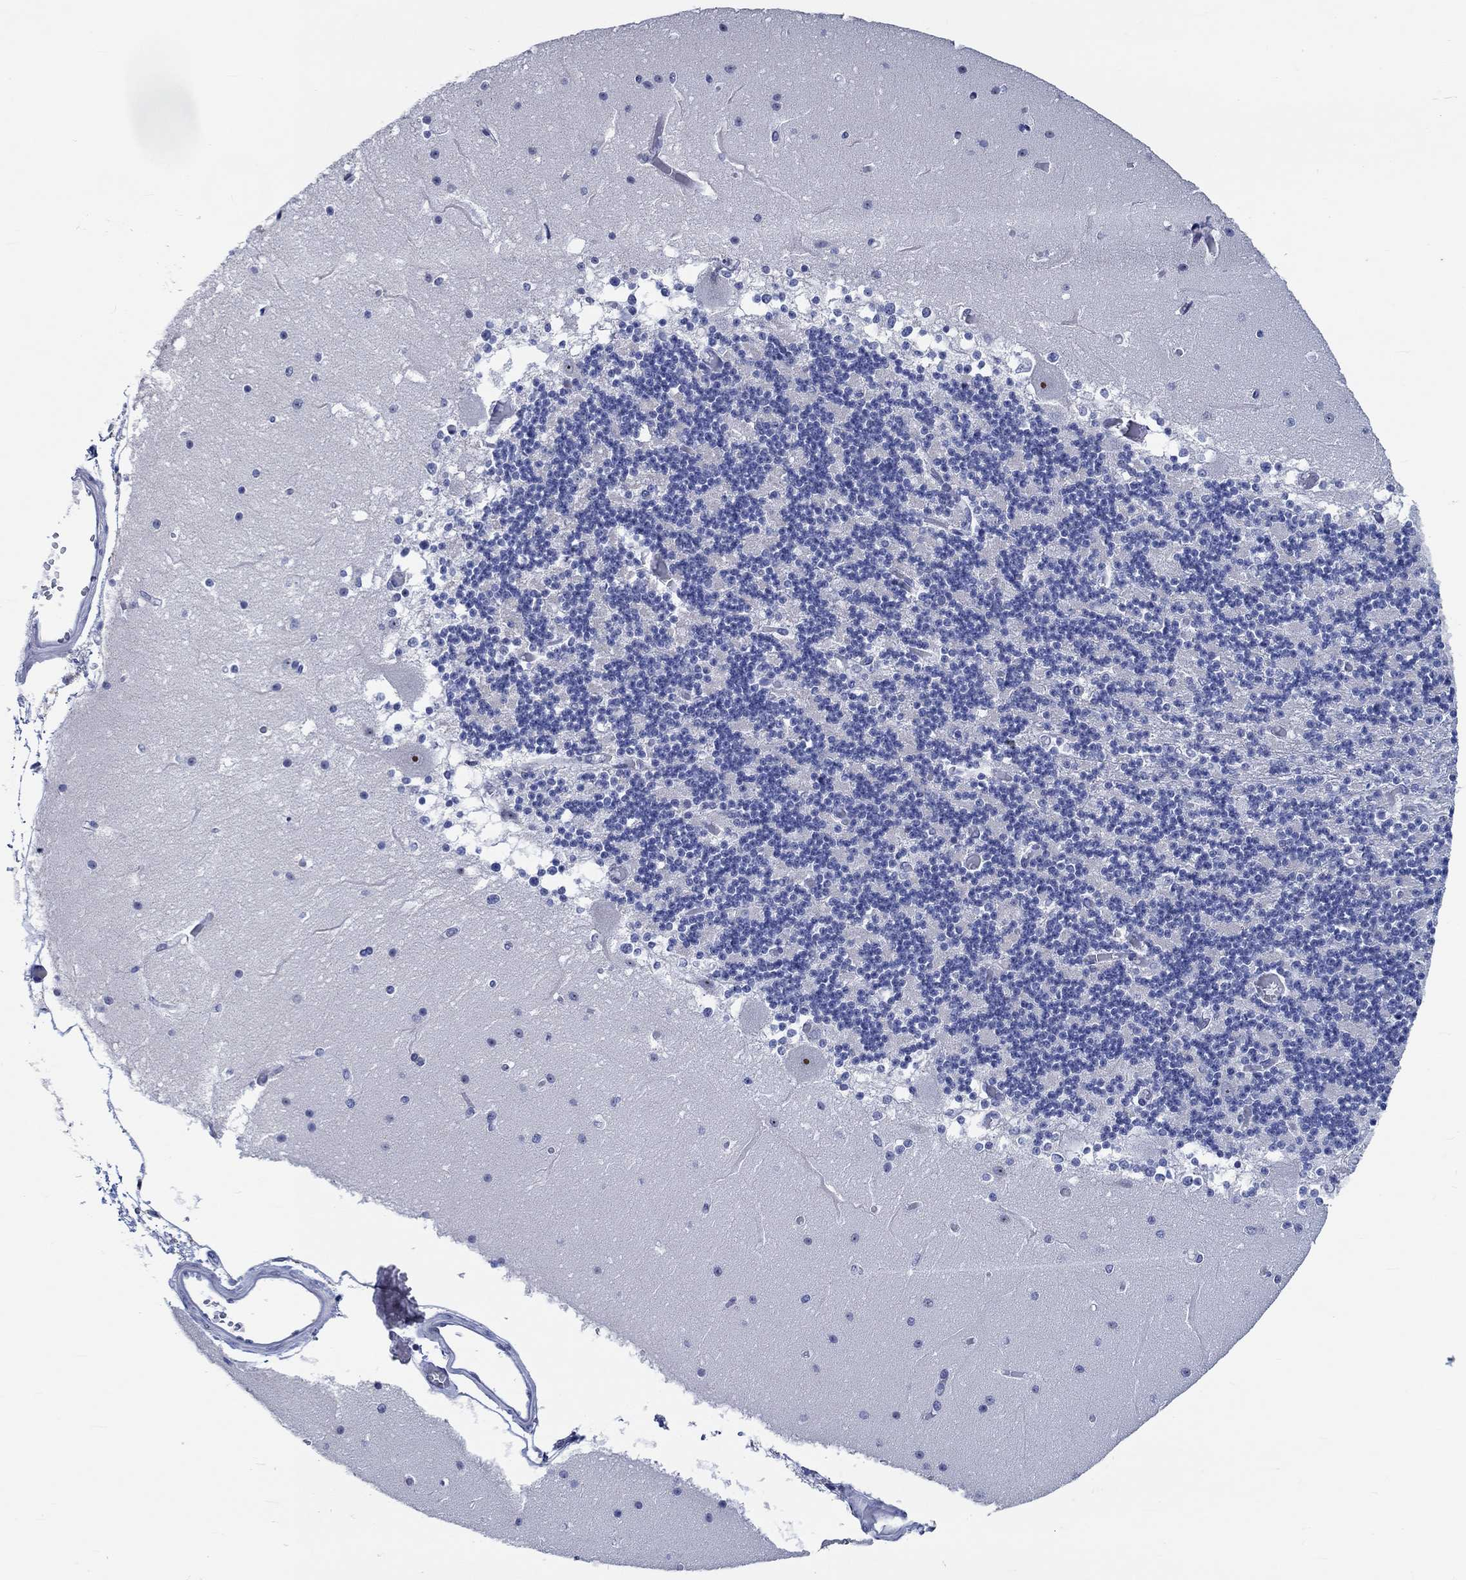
{"staining": {"intensity": "negative", "quantity": "none", "location": "none"}, "tissue": "cerebellum", "cell_type": "Cells in granular layer", "image_type": "normal", "snomed": [{"axis": "morphology", "description": "Normal tissue, NOS"}, {"axis": "topography", "description": "Cerebellum"}], "caption": "There is no significant staining in cells in granular layer of cerebellum. (DAB immunohistochemistry with hematoxylin counter stain).", "gene": "ZNF446", "patient": {"sex": "female", "age": 28}}